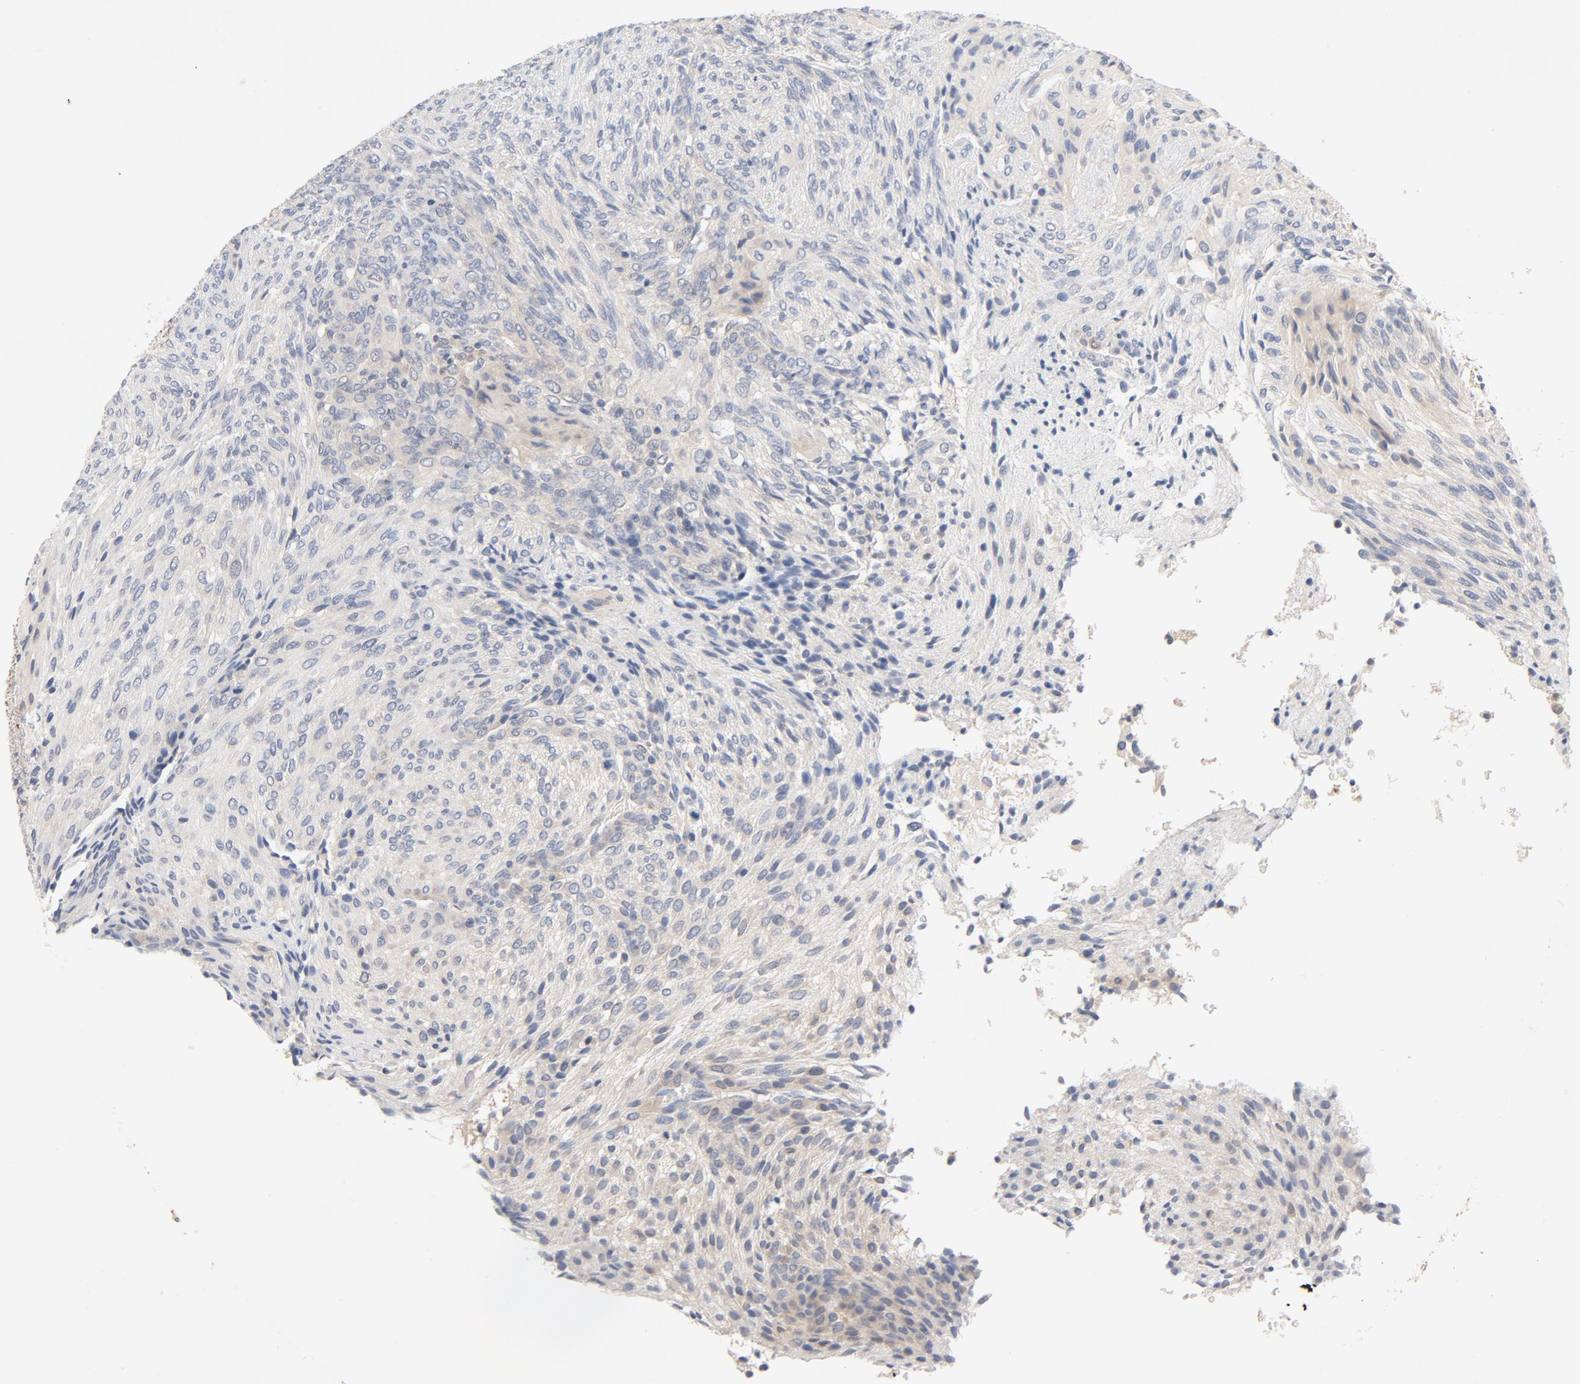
{"staining": {"intensity": "moderate", "quantity": "25%-75%", "location": "cytoplasmic/membranous"}, "tissue": "glioma", "cell_type": "Tumor cells", "image_type": "cancer", "snomed": [{"axis": "morphology", "description": "Glioma, malignant, High grade"}, {"axis": "topography", "description": "Cerebral cortex"}], "caption": "DAB immunohistochemical staining of human glioma reveals moderate cytoplasmic/membranous protein expression in approximately 25%-75% of tumor cells.", "gene": "STAT1", "patient": {"sex": "female", "age": 55}}